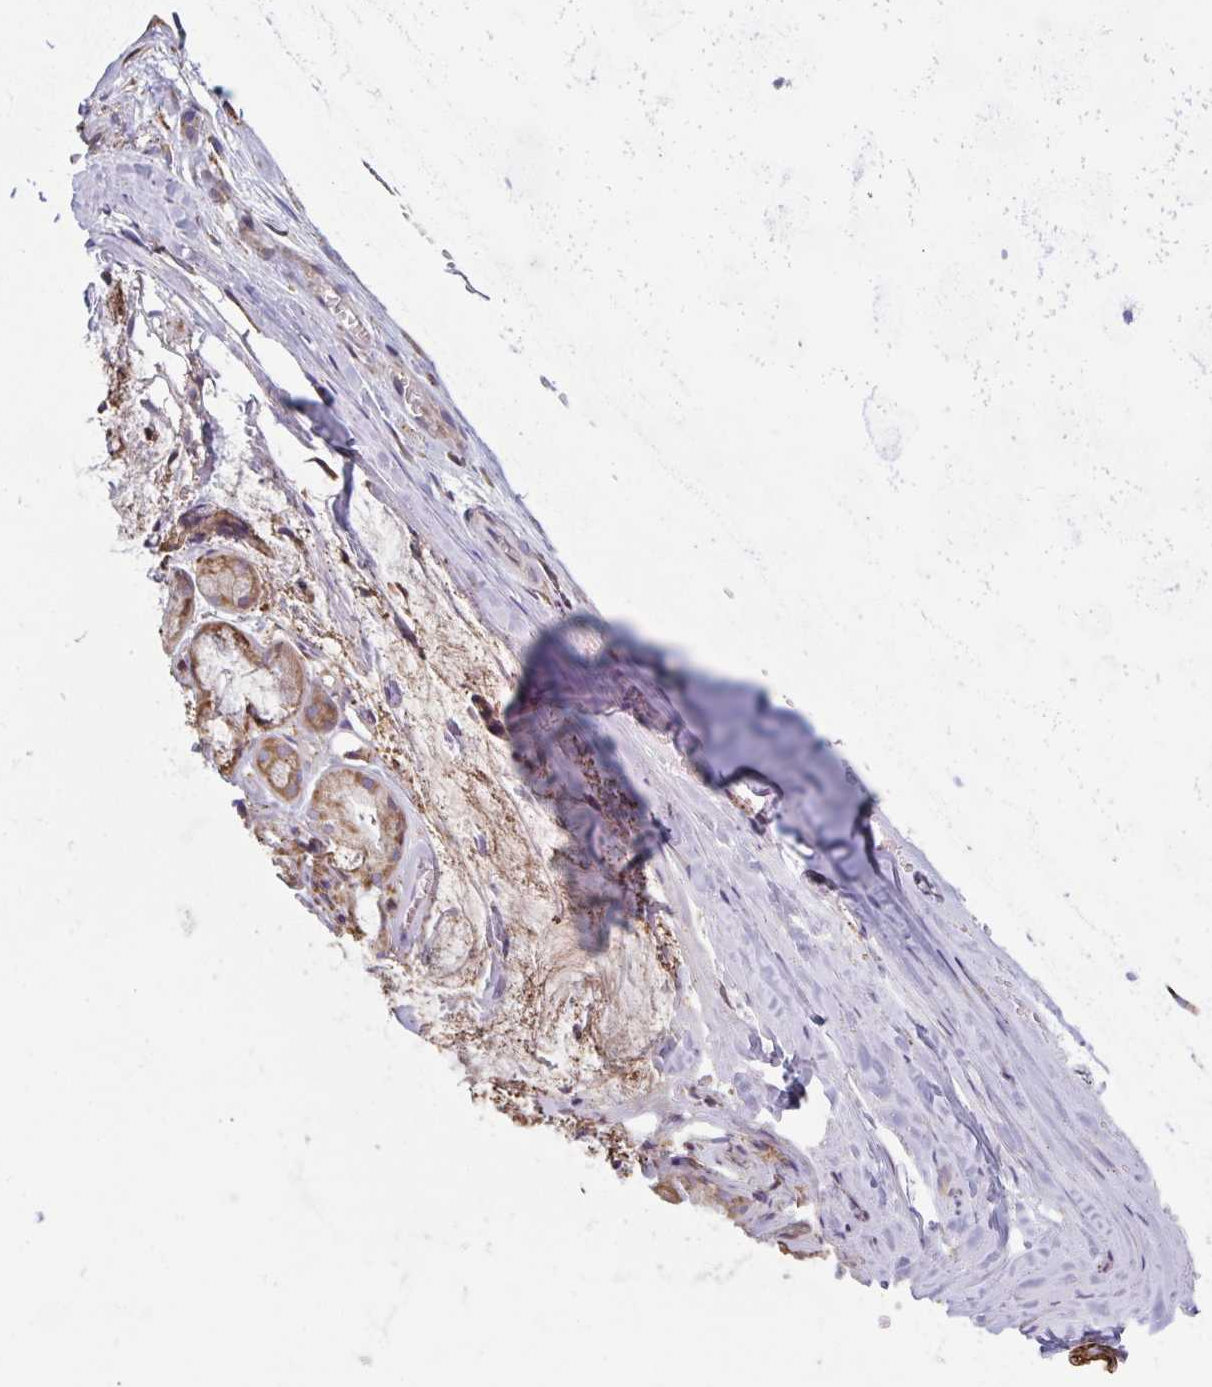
{"staining": {"intensity": "negative", "quantity": "none", "location": "none"}, "tissue": "soft tissue", "cell_type": "Chondrocytes", "image_type": "normal", "snomed": [{"axis": "morphology", "description": "Normal tissue, NOS"}, {"axis": "topography", "description": "Cartilage tissue"}, {"axis": "topography", "description": "Nasopharynx"}, {"axis": "topography", "description": "Thyroid gland"}], "caption": "Chondrocytes show no significant expression in benign soft tissue.", "gene": "MYMK", "patient": {"sex": "male", "age": 63}}